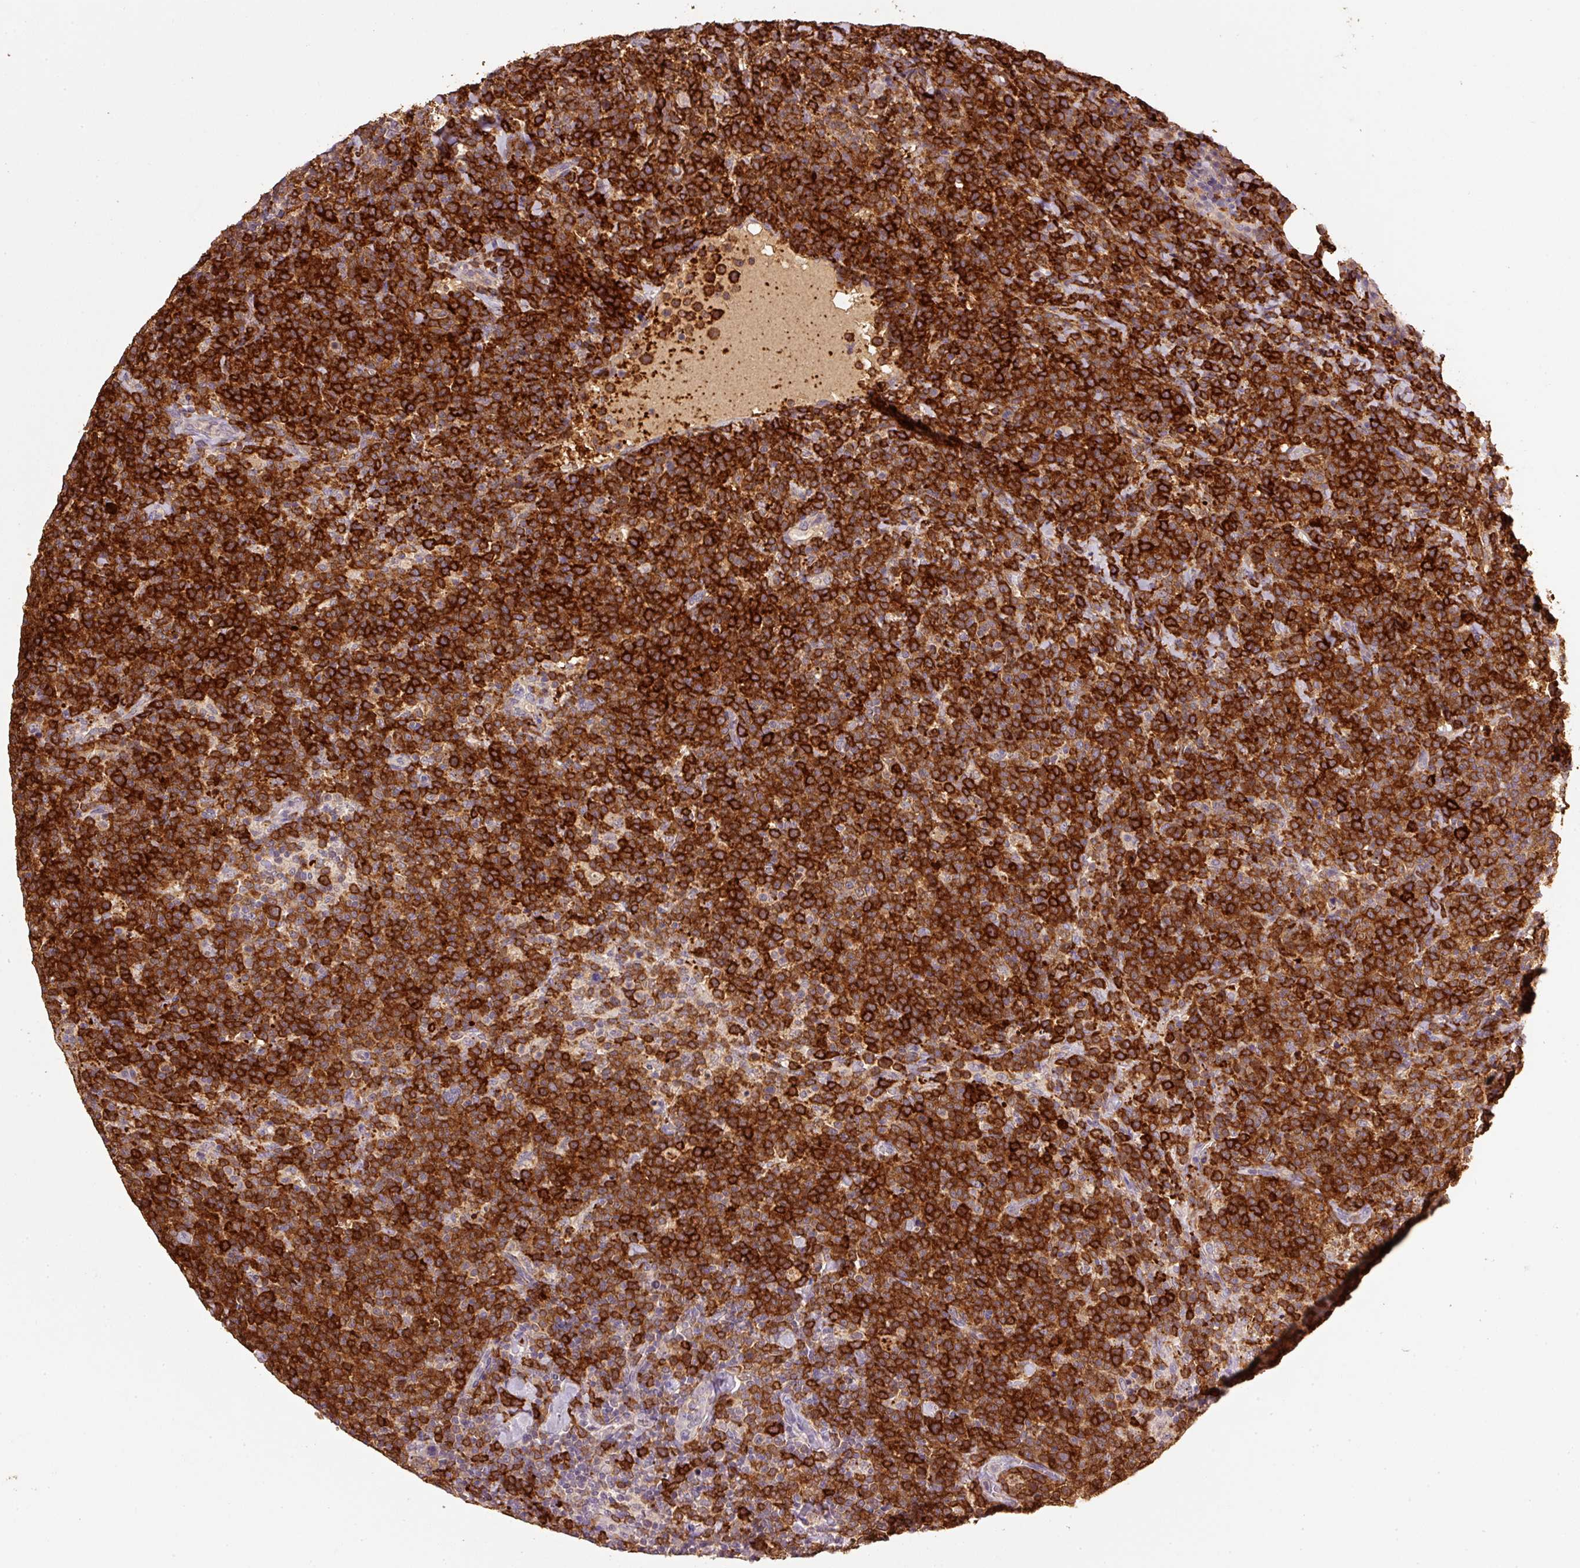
{"staining": {"intensity": "strong", "quantity": ">75%", "location": "cytoplasmic/membranous,nuclear"}, "tissue": "lymphoma", "cell_type": "Tumor cells", "image_type": "cancer", "snomed": [{"axis": "morphology", "description": "Malignant lymphoma, non-Hodgkin's type, High grade"}, {"axis": "topography", "description": "Lymph node"}], "caption": "A brown stain labels strong cytoplasmic/membranous and nuclear positivity of a protein in malignant lymphoma, non-Hodgkin's type (high-grade) tumor cells. (Stains: DAB in brown, nuclei in blue, Microscopy: brightfield microscopy at high magnification).", "gene": "HERC2", "patient": {"sex": "male", "age": 61}}